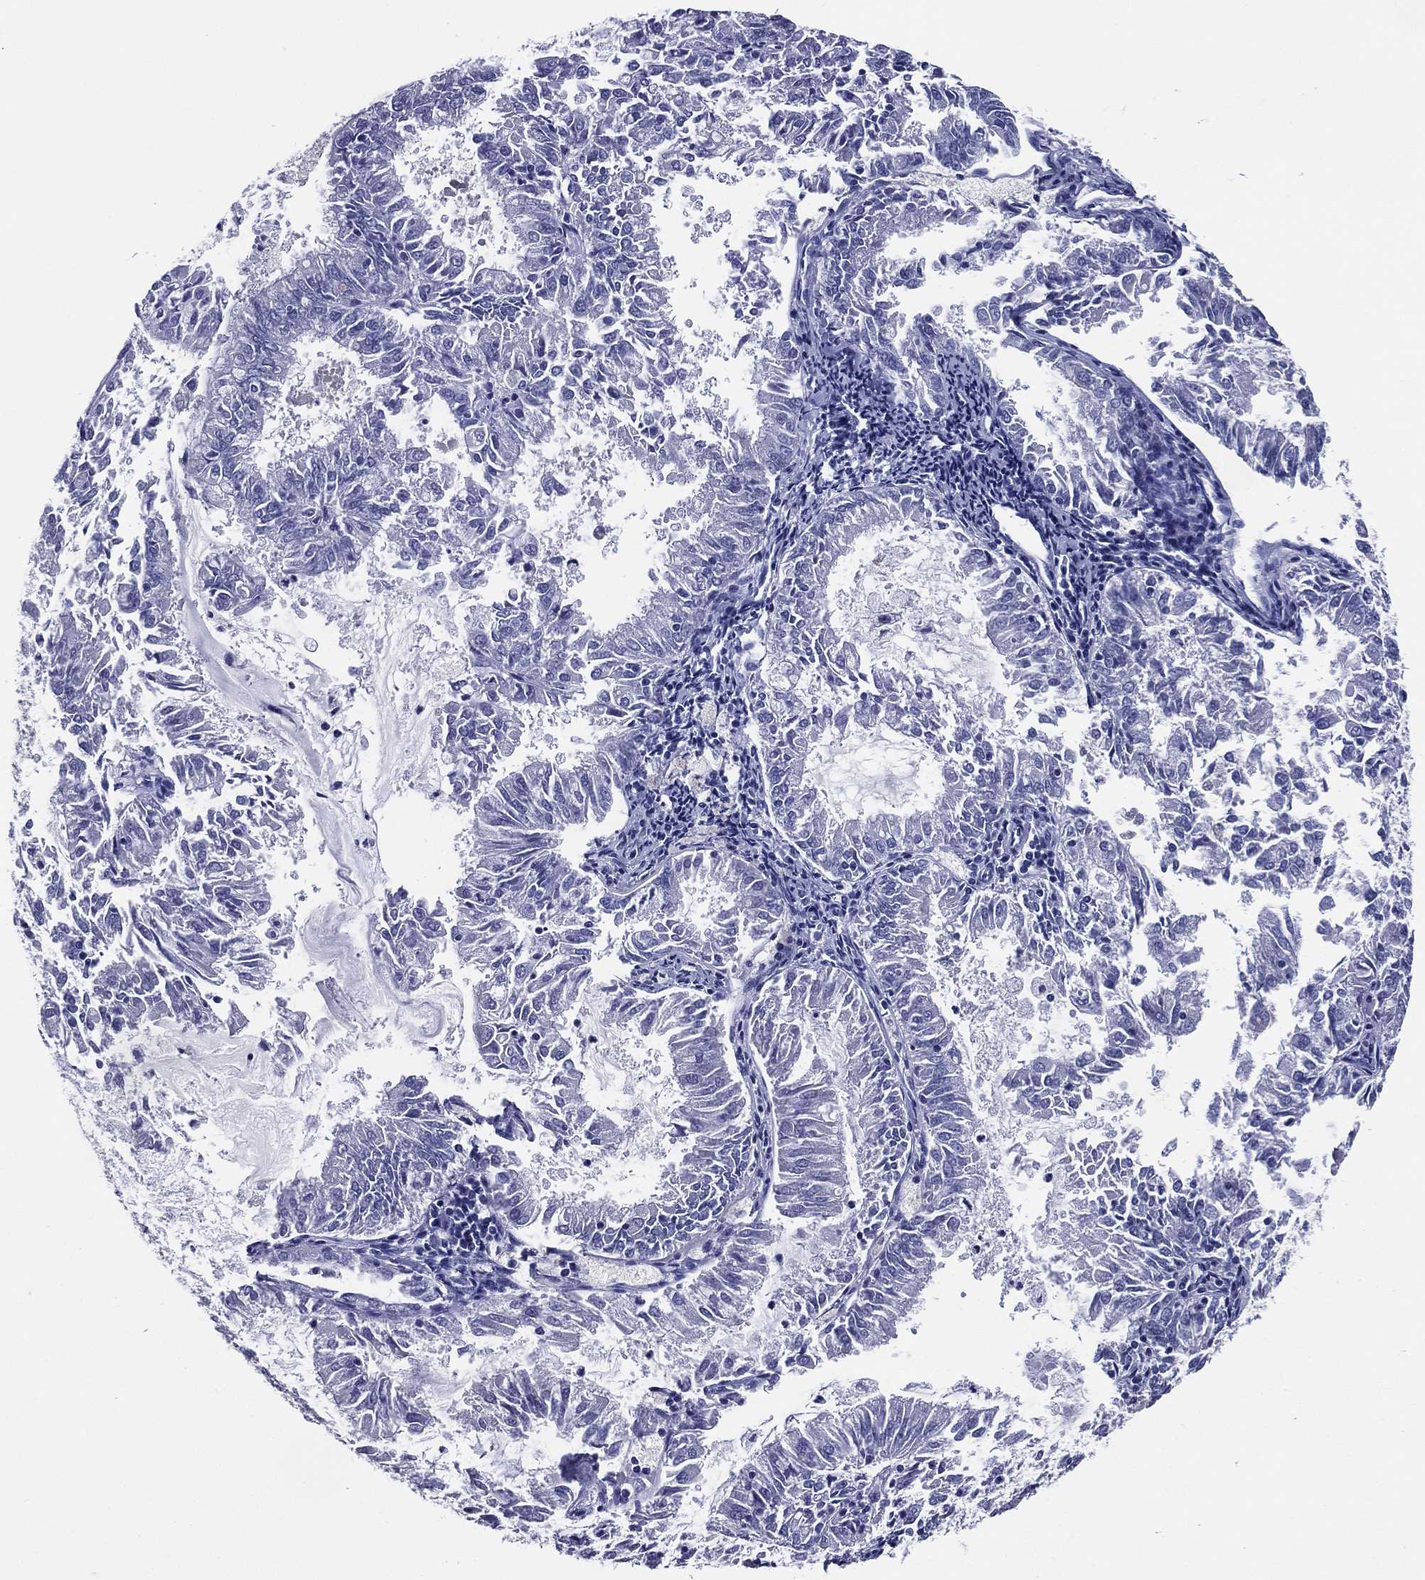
{"staining": {"intensity": "negative", "quantity": "none", "location": "none"}, "tissue": "endometrial cancer", "cell_type": "Tumor cells", "image_type": "cancer", "snomed": [{"axis": "morphology", "description": "Adenocarcinoma, NOS"}, {"axis": "topography", "description": "Endometrium"}], "caption": "Protein analysis of endometrial cancer reveals no significant expression in tumor cells.", "gene": "ACE2", "patient": {"sex": "female", "age": 57}}